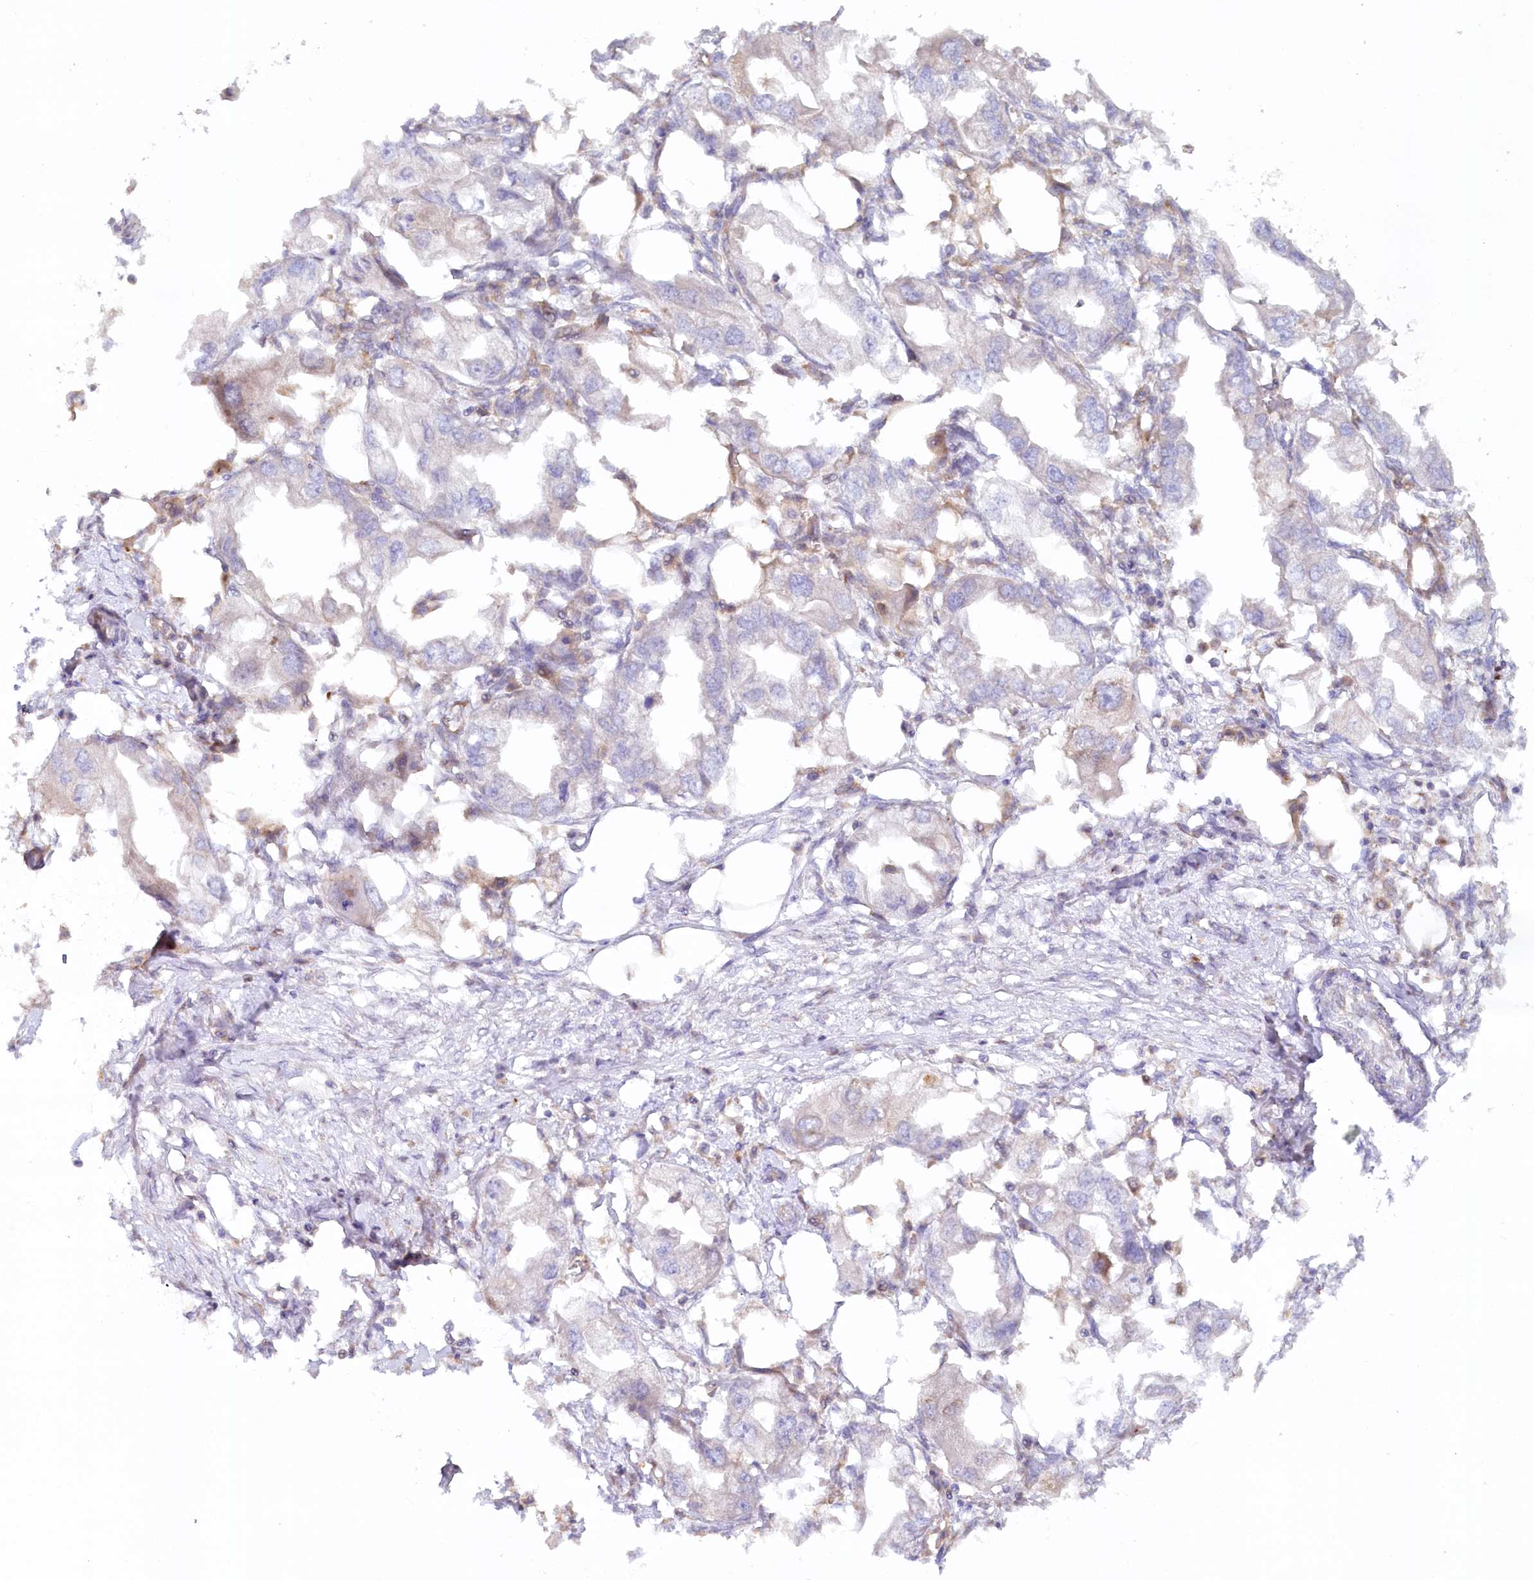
{"staining": {"intensity": "negative", "quantity": "none", "location": "none"}, "tissue": "endometrial cancer", "cell_type": "Tumor cells", "image_type": "cancer", "snomed": [{"axis": "morphology", "description": "Adenocarcinoma, NOS"}, {"axis": "morphology", "description": "Adenocarcinoma, metastatic, NOS"}, {"axis": "topography", "description": "Adipose tissue"}, {"axis": "topography", "description": "Endometrium"}], "caption": "This is an IHC photomicrograph of endometrial cancer (adenocarcinoma). There is no positivity in tumor cells.", "gene": "GBE1", "patient": {"sex": "female", "age": 67}}